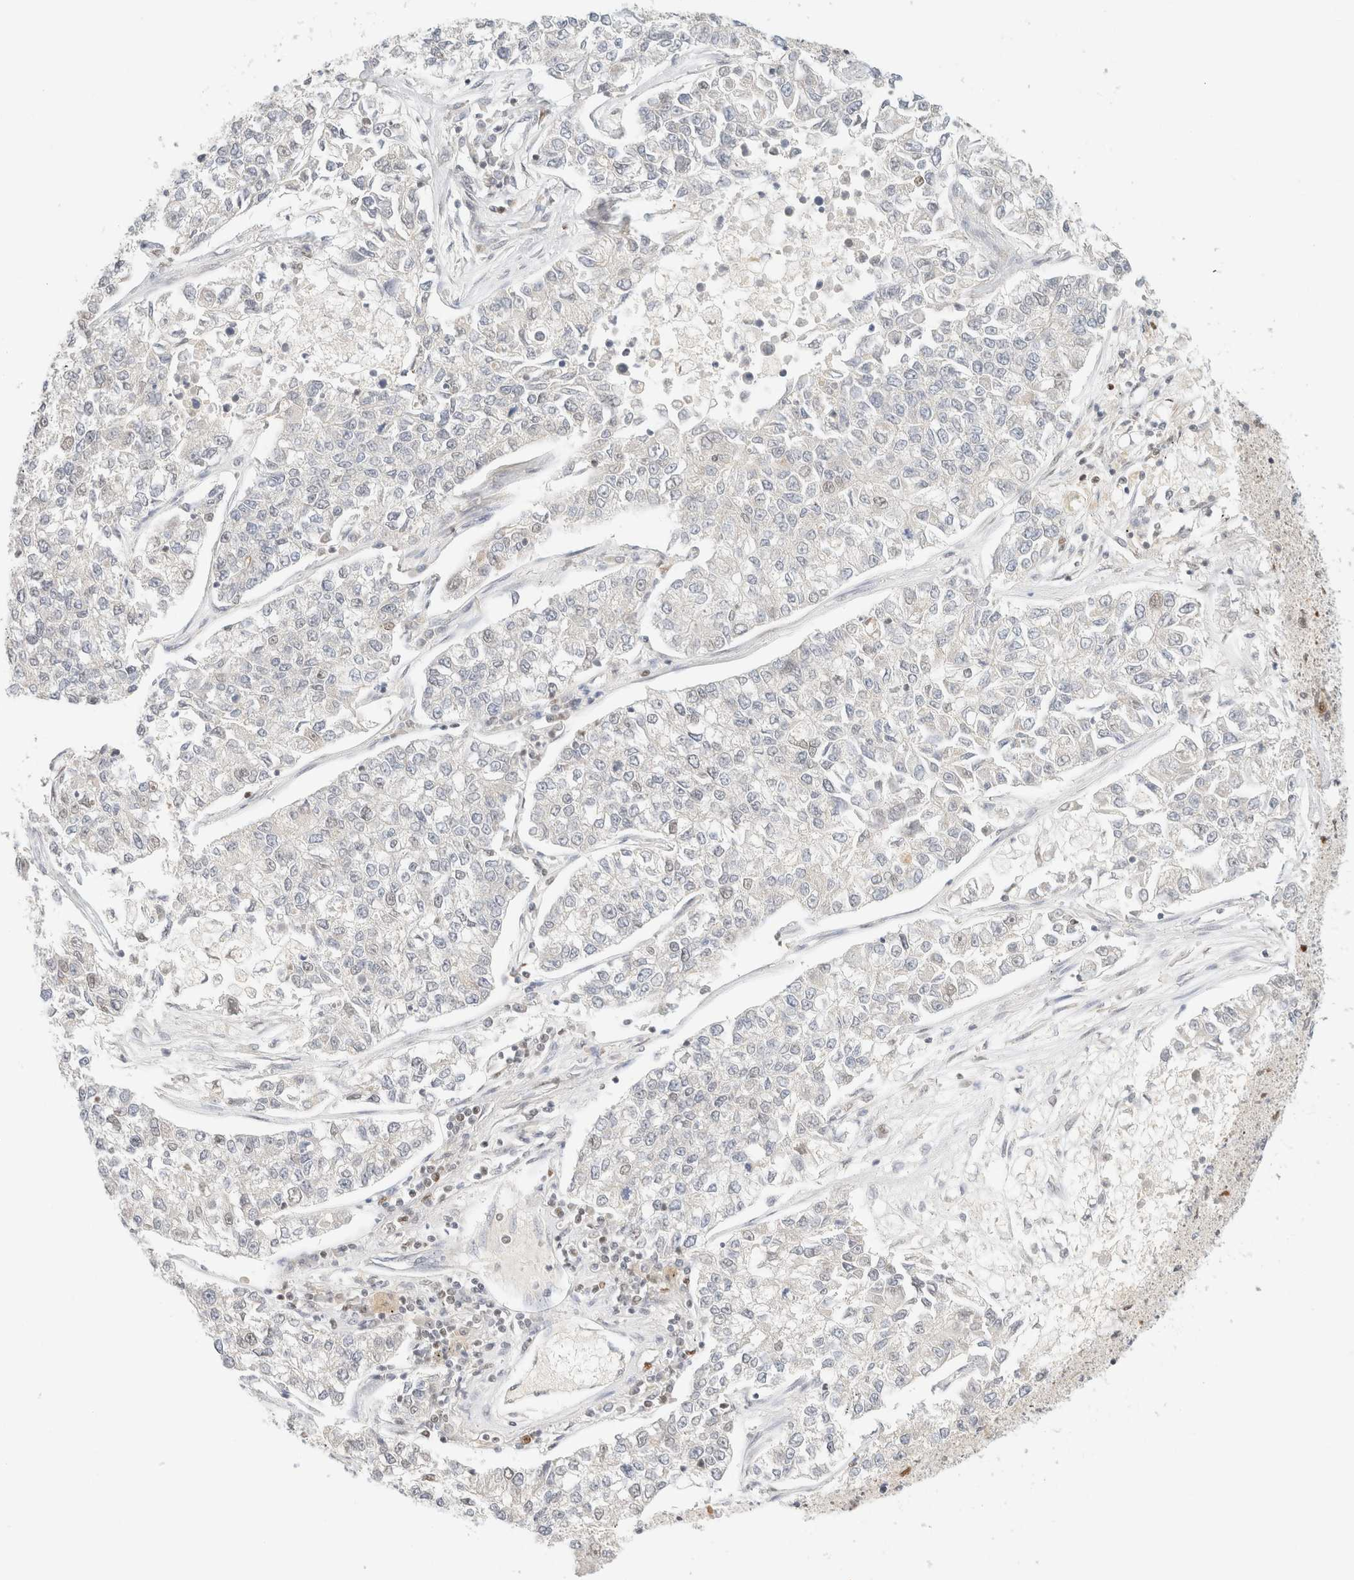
{"staining": {"intensity": "negative", "quantity": "none", "location": "none"}, "tissue": "lung cancer", "cell_type": "Tumor cells", "image_type": "cancer", "snomed": [{"axis": "morphology", "description": "Adenocarcinoma, NOS"}, {"axis": "topography", "description": "Lung"}], "caption": "The histopathology image exhibits no staining of tumor cells in lung adenocarcinoma. (Stains: DAB (3,3'-diaminobenzidine) IHC with hematoxylin counter stain, Microscopy: brightfield microscopy at high magnification).", "gene": "DDB2", "patient": {"sex": "male", "age": 49}}